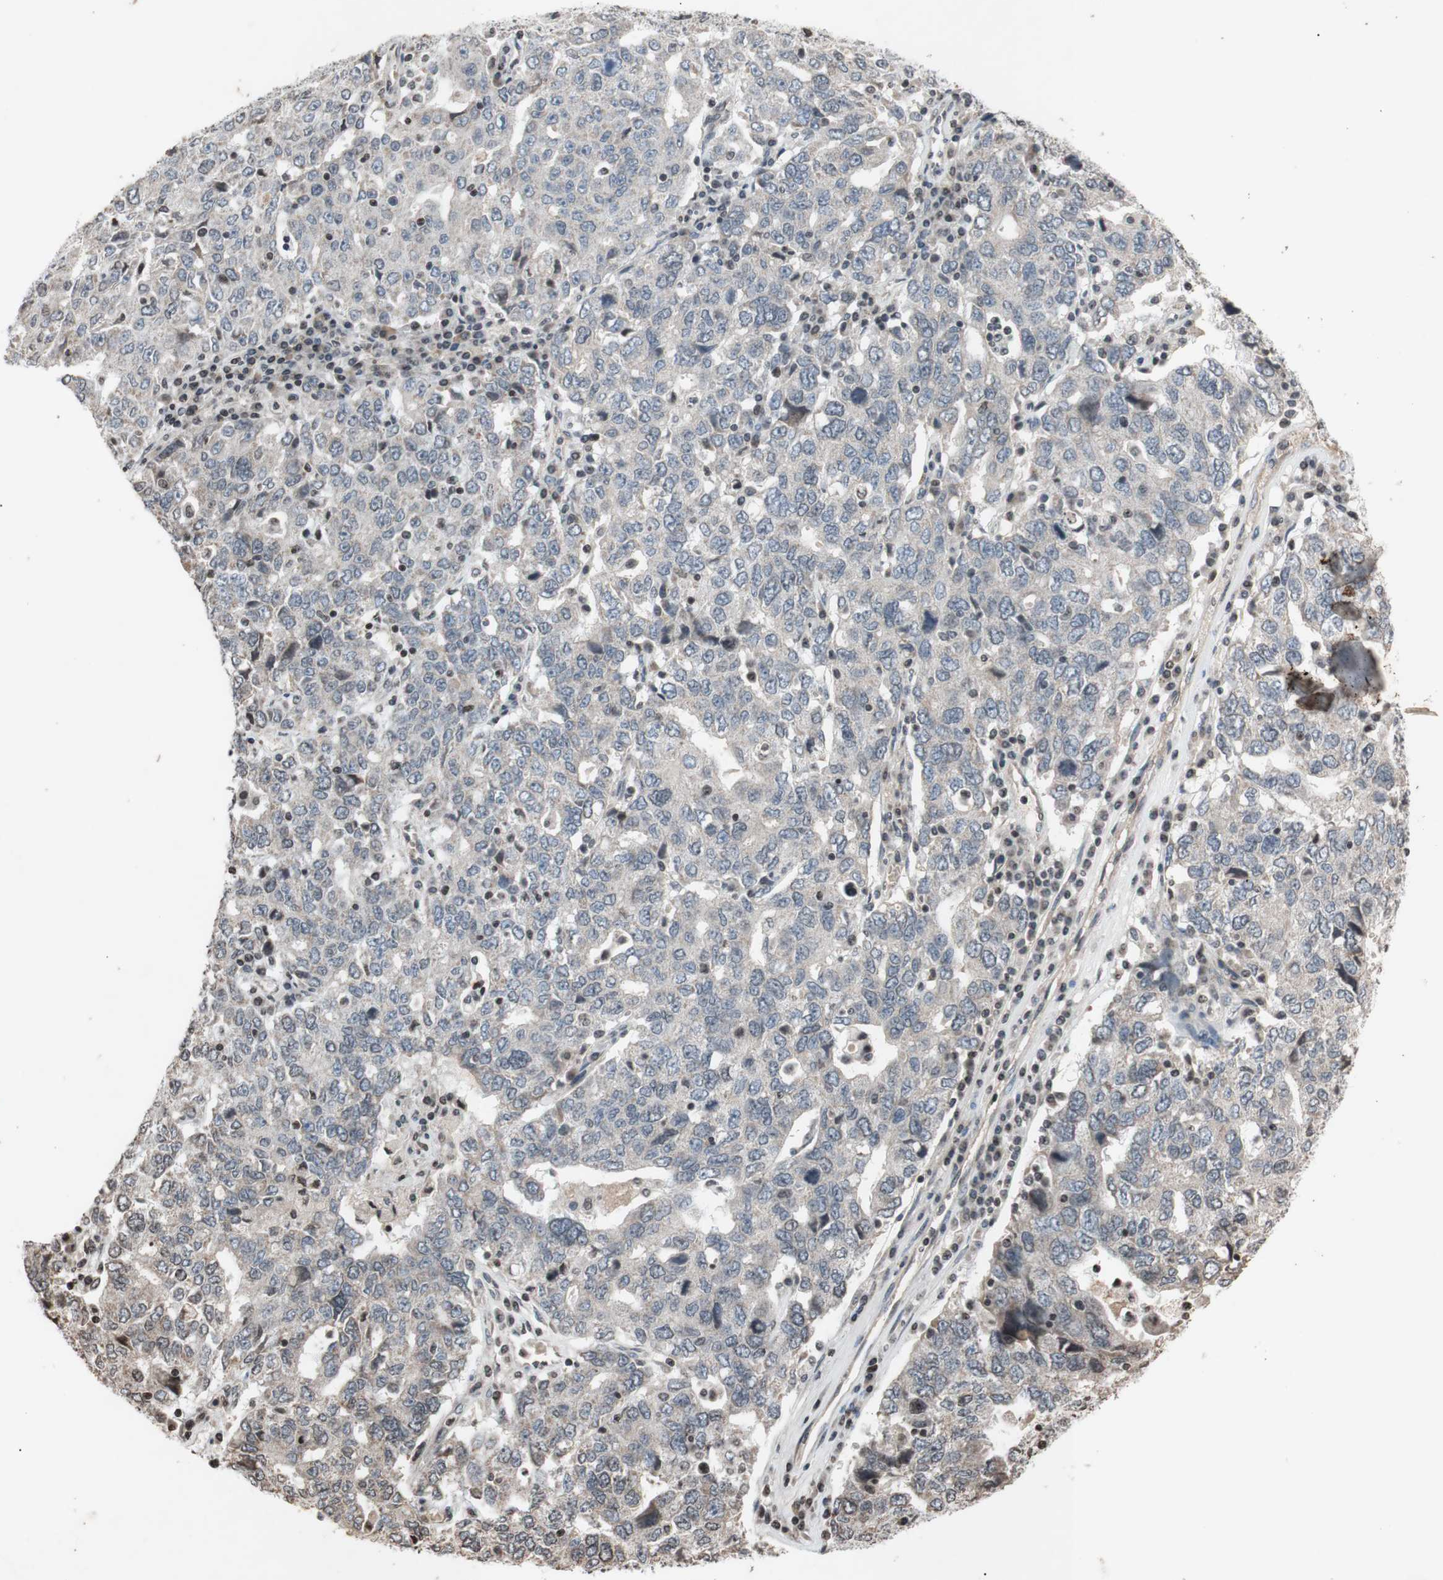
{"staining": {"intensity": "negative", "quantity": "none", "location": "none"}, "tissue": "ovarian cancer", "cell_type": "Tumor cells", "image_type": "cancer", "snomed": [{"axis": "morphology", "description": "Carcinoma, endometroid"}, {"axis": "topography", "description": "Ovary"}], "caption": "The histopathology image demonstrates no significant positivity in tumor cells of ovarian cancer. The staining is performed using DAB brown chromogen with nuclei counter-stained in using hematoxylin.", "gene": "MCM6", "patient": {"sex": "female", "age": 62}}